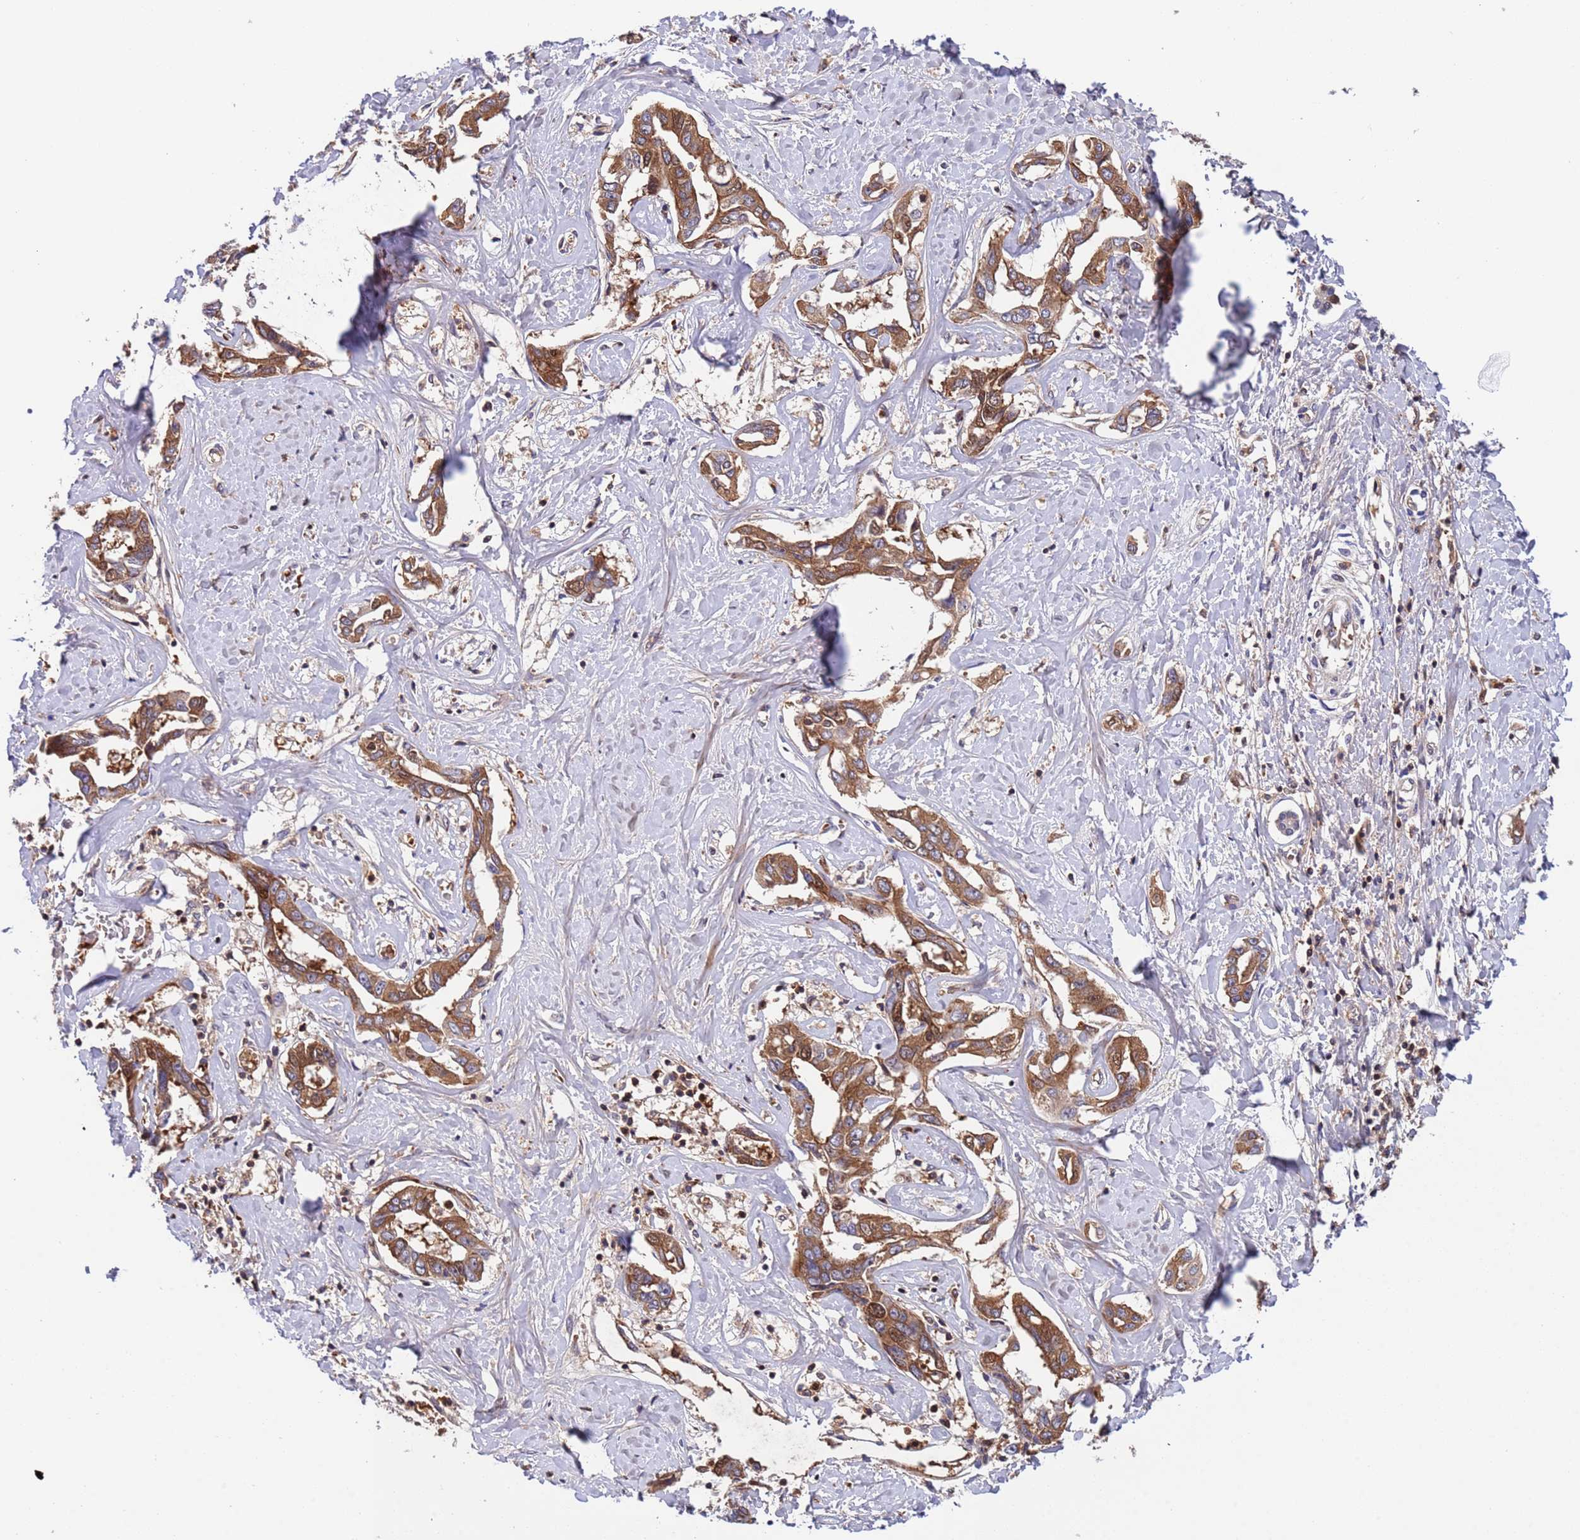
{"staining": {"intensity": "moderate", "quantity": ">75%", "location": "cytoplasmic/membranous"}, "tissue": "liver cancer", "cell_type": "Tumor cells", "image_type": "cancer", "snomed": [{"axis": "morphology", "description": "Cholangiocarcinoma"}, {"axis": "topography", "description": "Liver"}], "caption": "Immunohistochemistry of human liver cholangiocarcinoma exhibits medium levels of moderate cytoplasmic/membranous expression in approximately >75% of tumor cells. The protein of interest is stained brown, and the nuclei are stained in blue (DAB IHC with brightfield microscopy, high magnification).", "gene": "PARP16", "patient": {"sex": "male", "age": 59}}